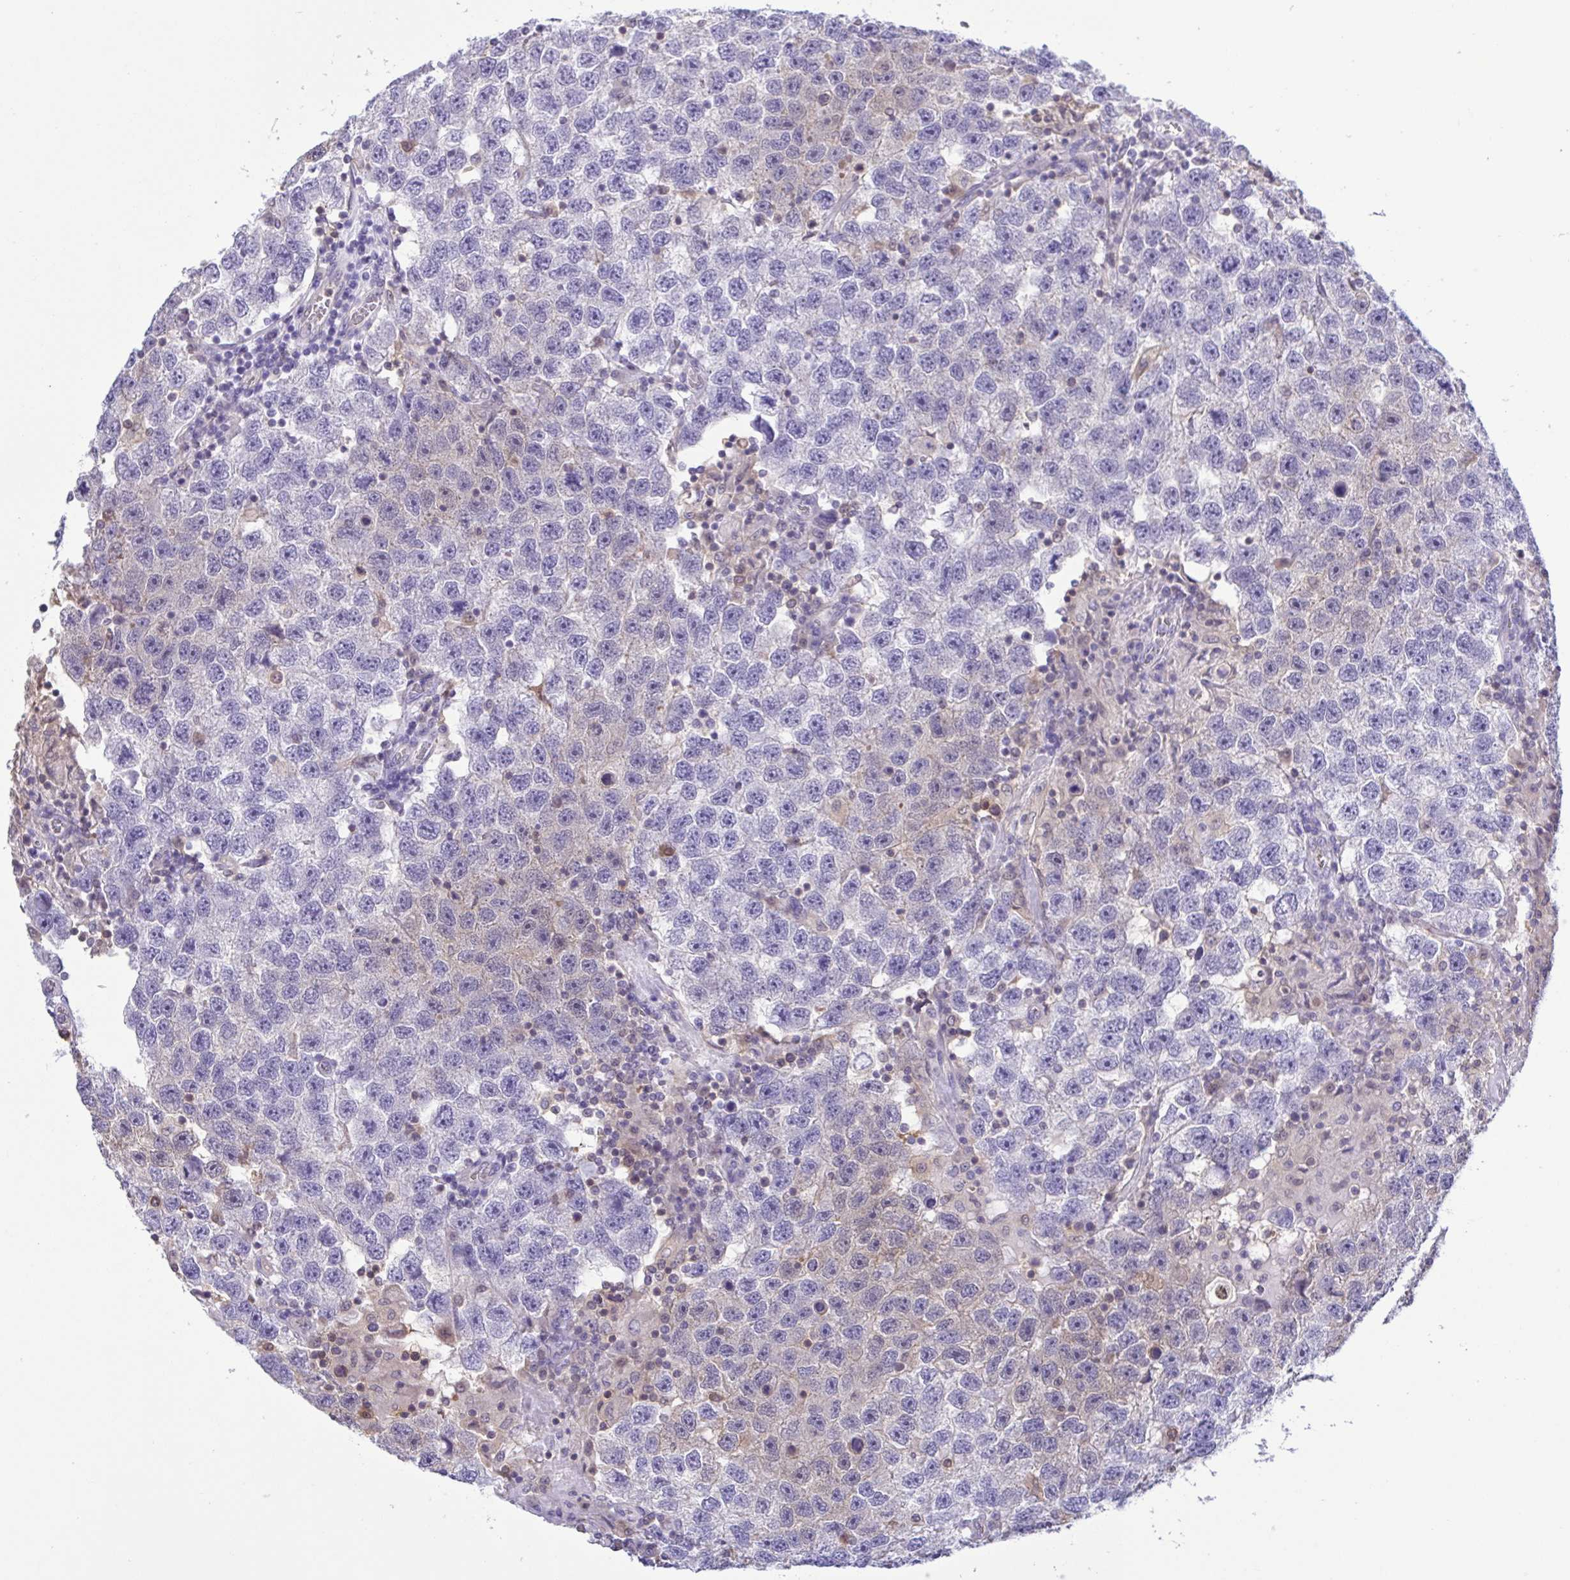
{"staining": {"intensity": "negative", "quantity": "none", "location": "none"}, "tissue": "testis cancer", "cell_type": "Tumor cells", "image_type": "cancer", "snomed": [{"axis": "morphology", "description": "Seminoma, NOS"}, {"axis": "topography", "description": "Testis"}], "caption": "The immunohistochemistry (IHC) photomicrograph has no significant expression in tumor cells of seminoma (testis) tissue.", "gene": "LDHC", "patient": {"sex": "male", "age": 26}}